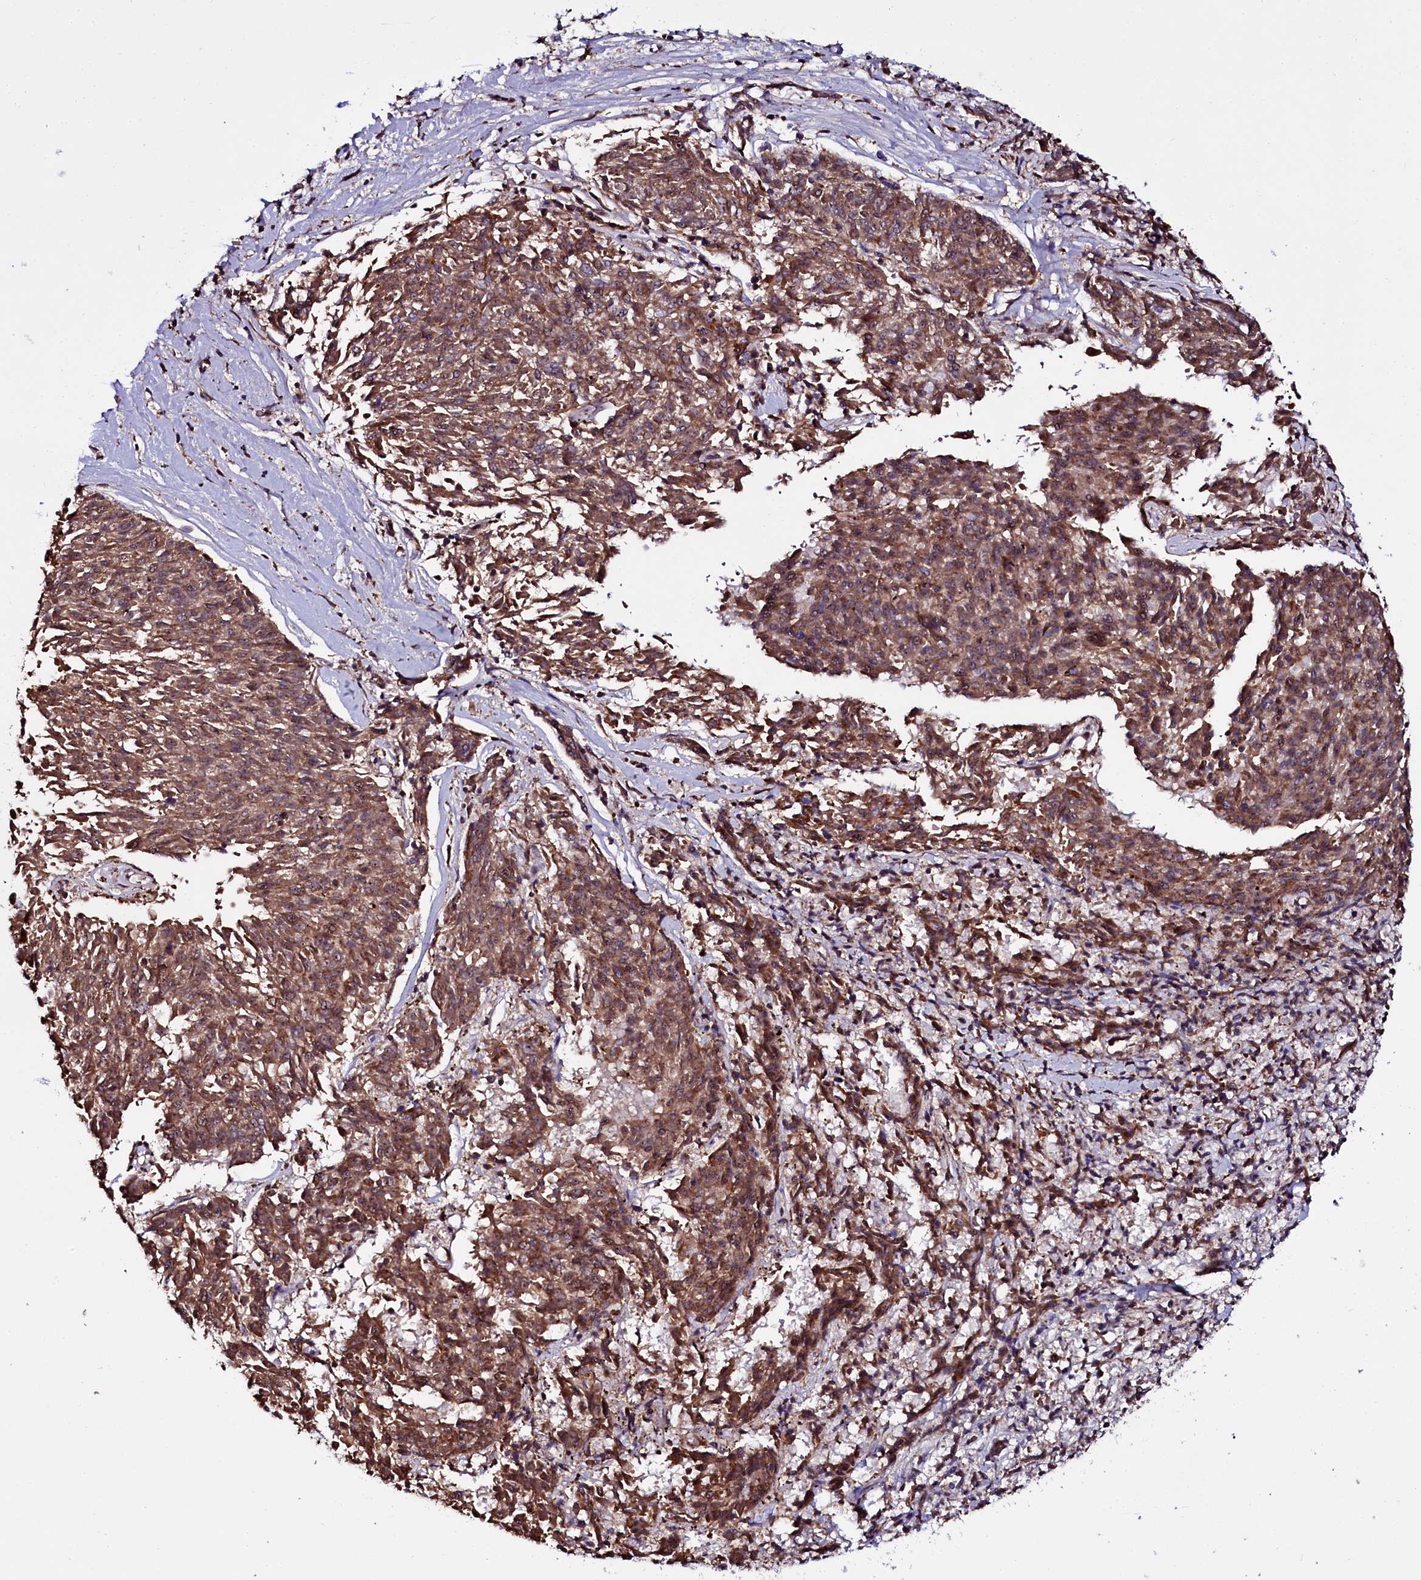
{"staining": {"intensity": "moderate", "quantity": ">75%", "location": "cytoplasmic/membranous,nuclear"}, "tissue": "melanoma", "cell_type": "Tumor cells", "image_type": "cancer", "snomed": [{"axis": "morphology", "description": "Malignant melanoma, NOS"}, {"axis": "topography", "description": "Skin"}], "caption": "Immunohistochemistry micrograph of human malignant melanoma stained for a protein (brown), which exhibits medium levels of moderate cytoplasmic/membranous and nuclear staining in approximately >75% of tumor cells.", "gene": "NAA80", "patient": {"sex": "female", "age": 72}}